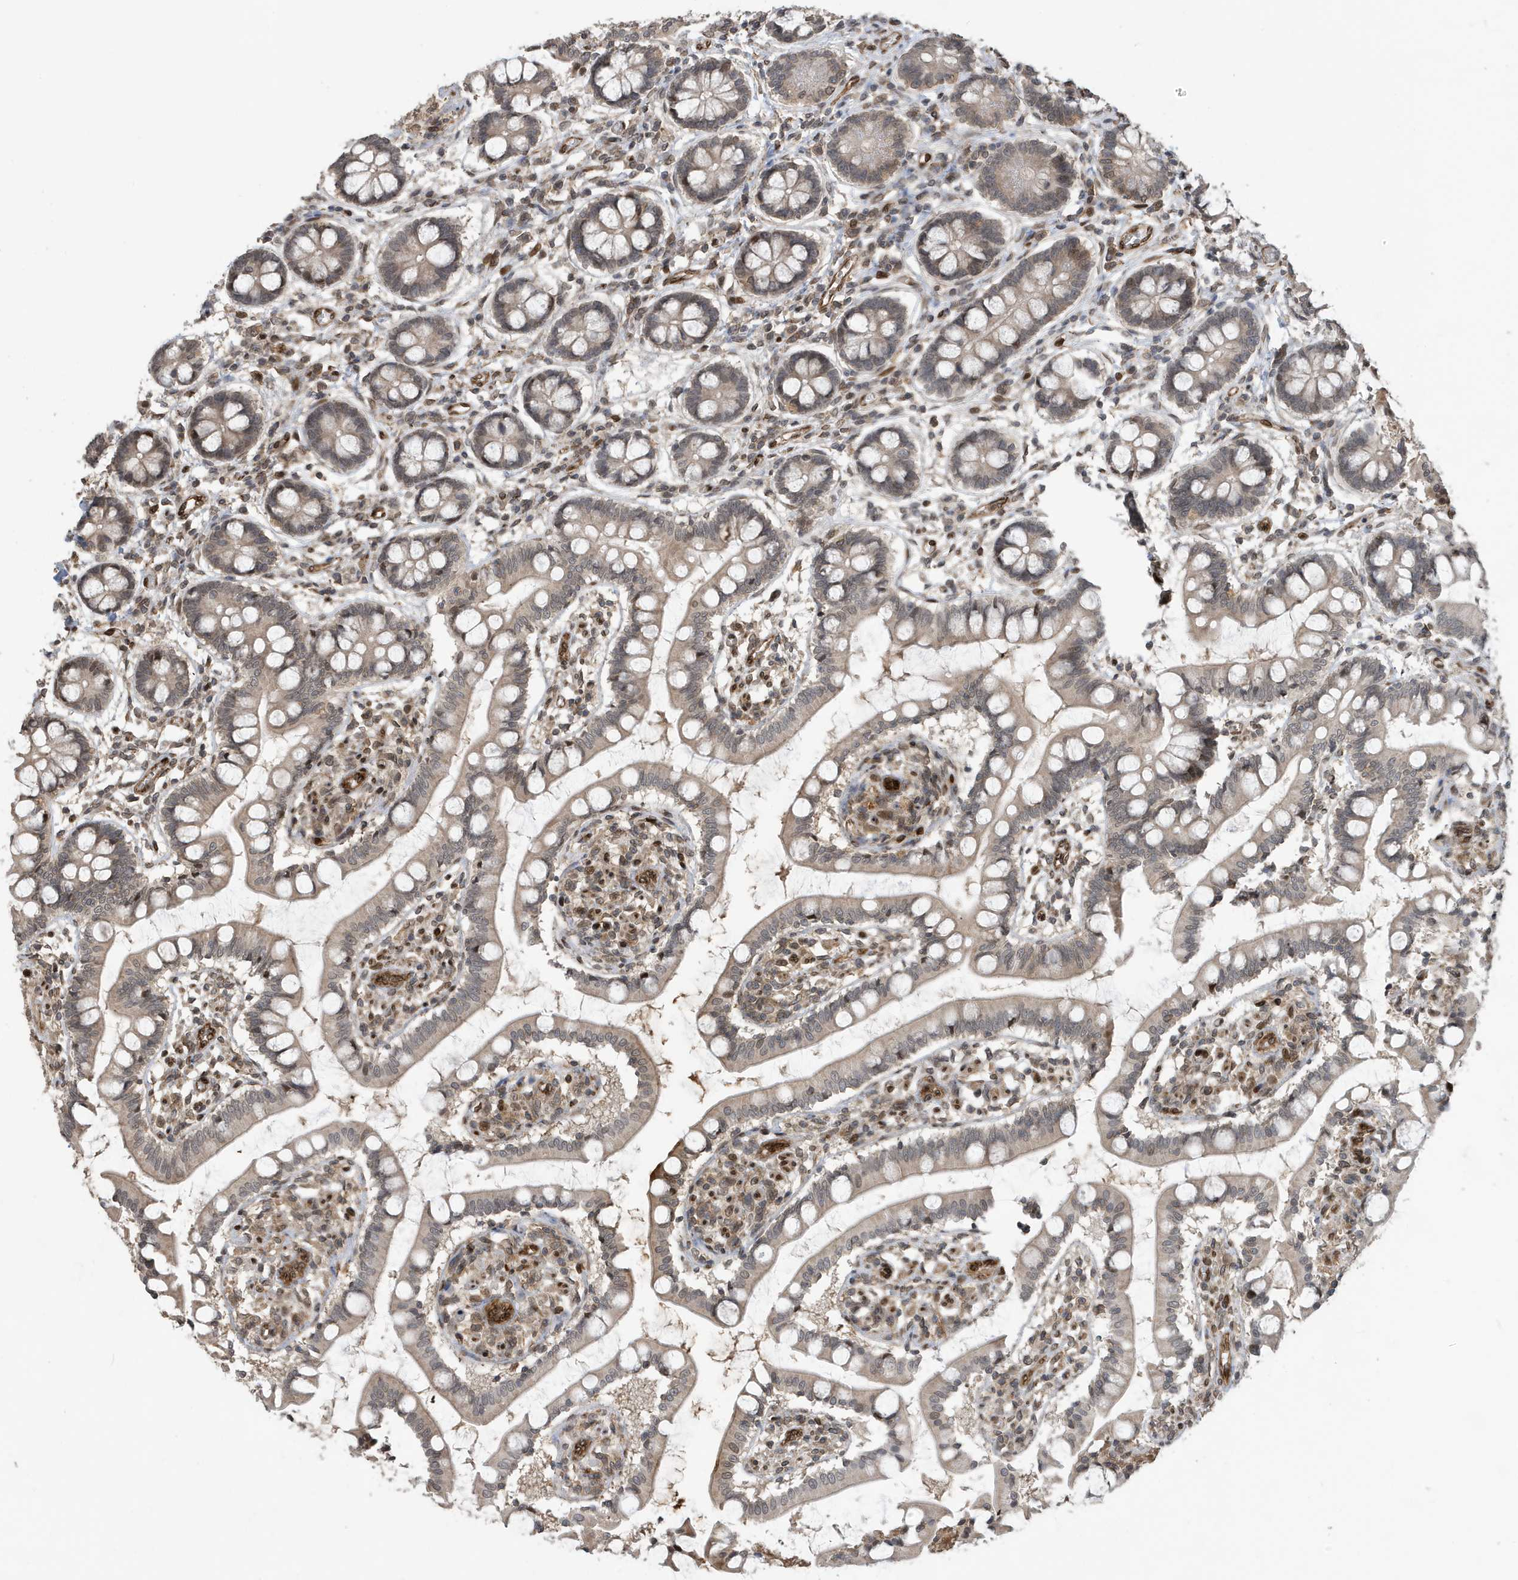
{"staining": {"intensity": "weak", "quantity": "<25%", "location": "nuclear"}, "tissue": "small intestine", "cell_type": "Glandular cells", "image_type": "normal", "snomed": [{"axis": "morphology", "description": "Normal tissue, NOS"}, {"axis": "topography", "description": "Small intestine"}], "caption": "An immunohistochemistry photomicrograph of unremarkable small intestine is shown. There is no staining in glandular cells of small intestine. (DAB immunohistochemistry visualized using brightfield microscopy, high magnification).", "gene": "DUSP18", "patient": {"sex": "male", "age": 52}}